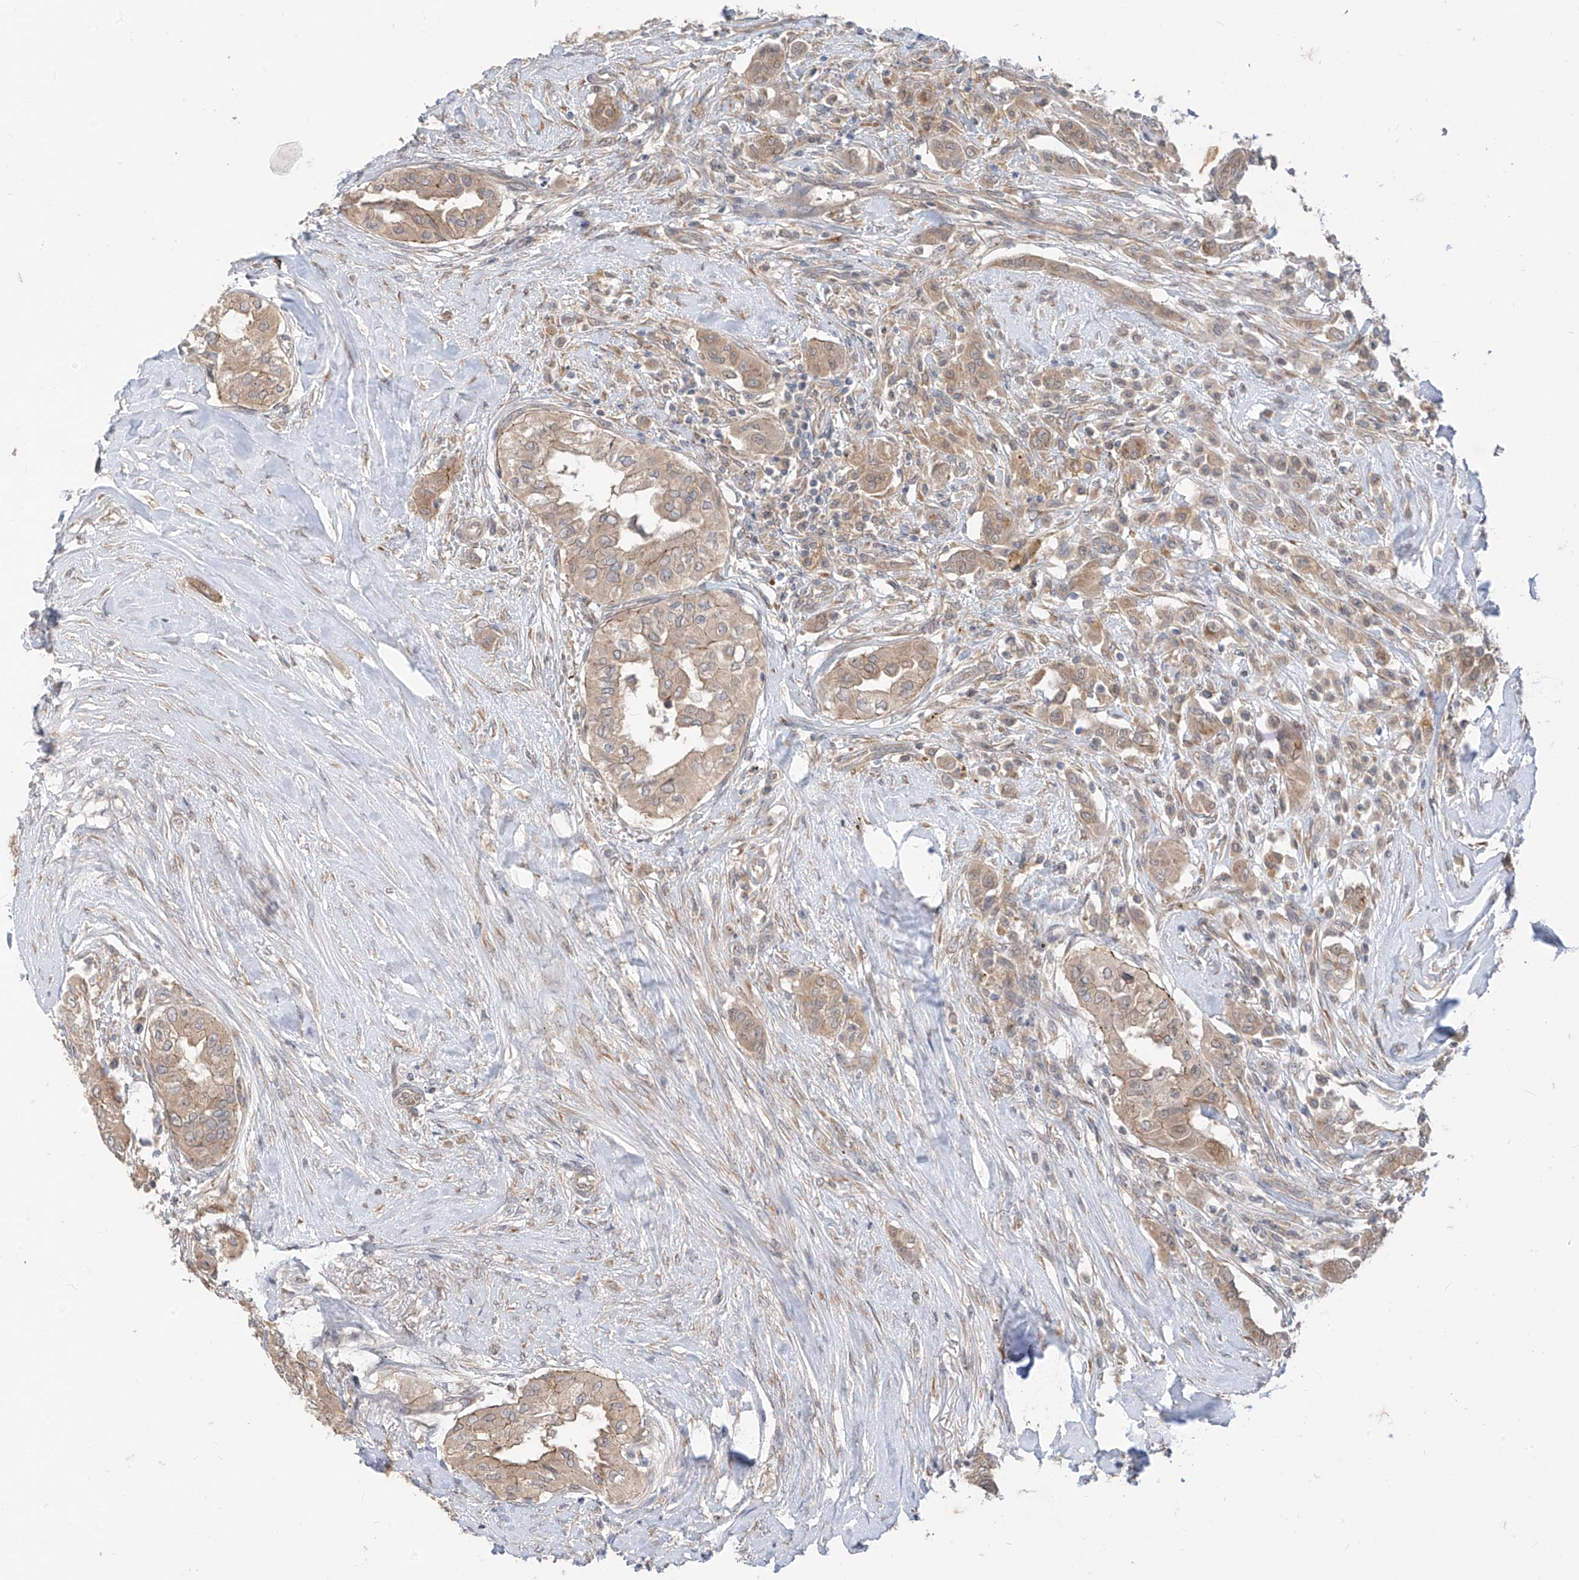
{"staining": {"intensity": "weak", "quantity": ">75%", "location": "cytoplasmic/membranous"}, "tissue": "thyroid cancer", "cell_type": "Tumor cells", "image_type": "cancer", "snomed": [{"axis": "morphology", "description": "Papillary adenocarcinoma, NOS"}, {"axis": "topography", "description": "Thyroid gland"}], "caption": "This photomicrograph reveals immunohistochemistry staining of thyroid cancer, with low weak cytoplasmic/membranous expression in about >75% of tumor cells.", "gene": "MTUS2", "patient": {"sex": "female", "age": 59}}